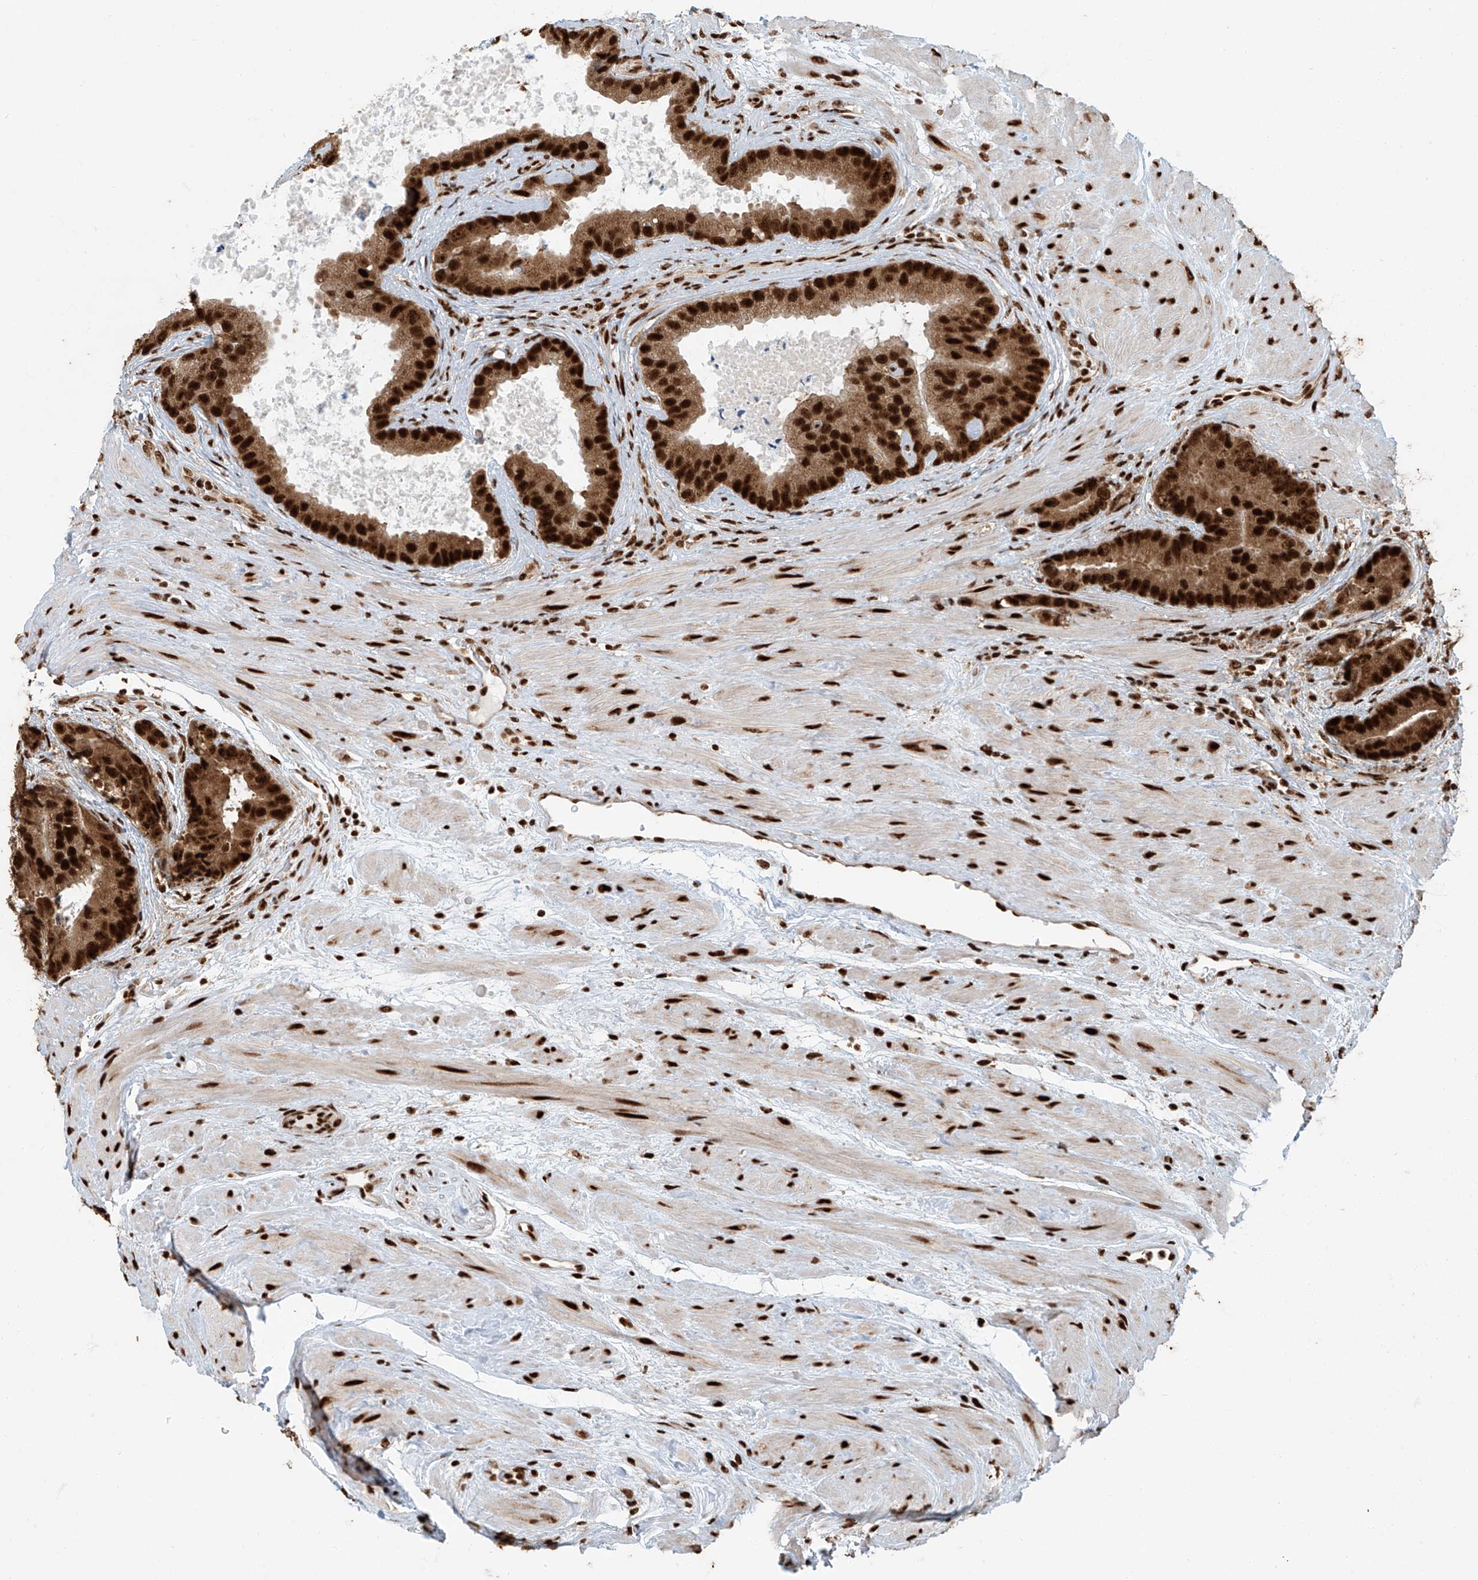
{"staining": {"intensity": "strong", "quantity": ">75%", "location": "cytoplasmic/membranous,nuclear"}, "tissue": "prostate cancer", "cell_type": "Tumor cells", "image_type": "cancer", "snomed": [{"axis": "morphology", "description": "Adenocarcinoma, High grade"}, {"axis": "topography", "description": "Prostate"}], "caption": "An immunohistochemistry (IHC) photomicrograph of neoplastic tissue is shown. Protein staining in brown labels strong cytoplasmic/membranous and nuclear positivity in prostate cancer within tumor cells.", "gene": "FAM193B", "patient": {"sex": "male", "age": 70}}